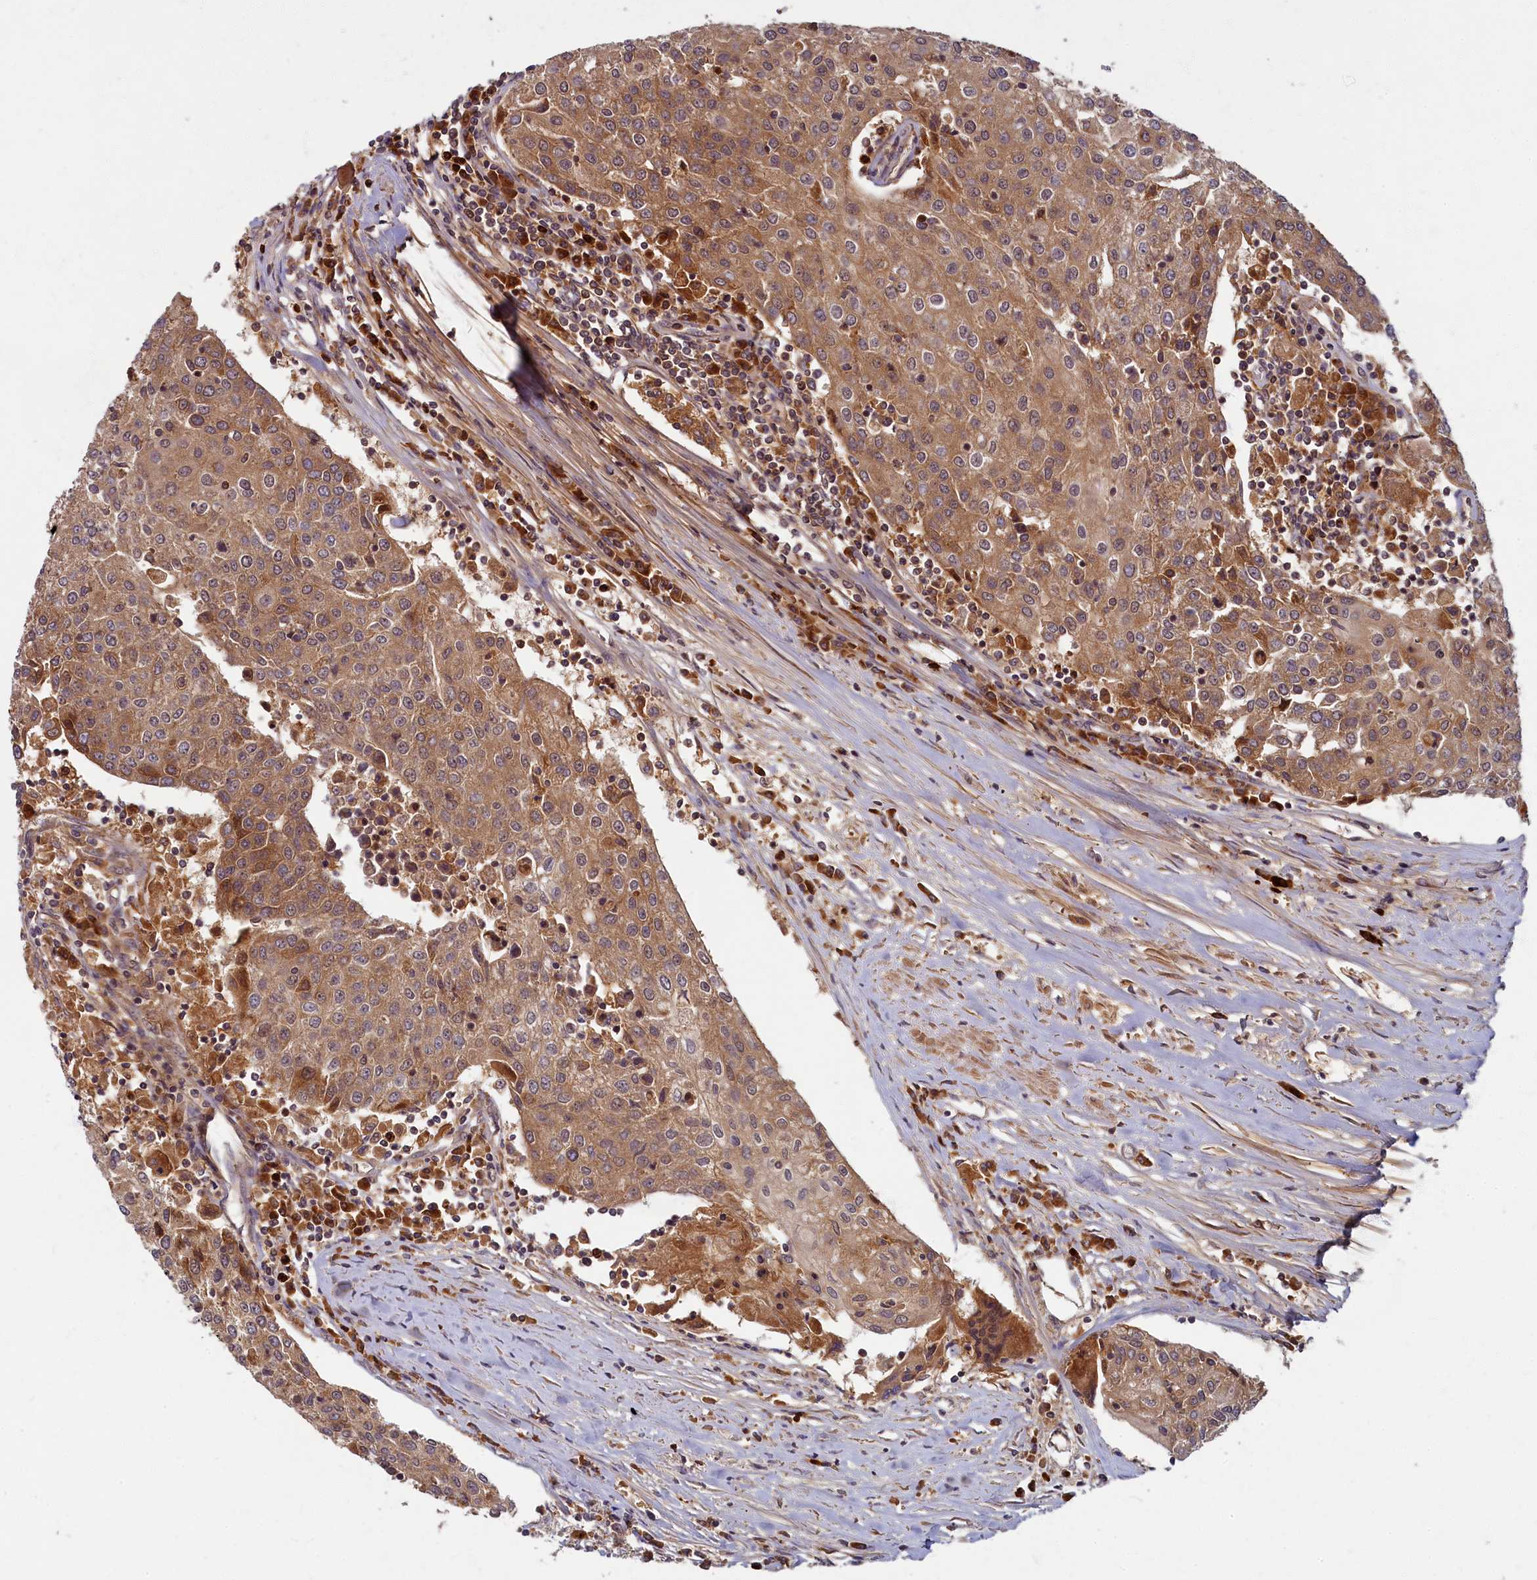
{"staining": {"intensity": "moderate", "quantity": ">75%", "location": "cytoplasmic/membranous"}, "tissue": "urothelial cancer", "cell_type": "Tumor cells", "image_type": "cancer", "snomed": [{"axis": "morphology", "description": "Urothelial carcinoma, High grade"}, {"axis": "topography", "description": "Urinary bladder"}], "caption": "Moderate cytoplasmic/membranous staining is appreciated in approximately >75% of tumor cells in high-grade urothelial carcinoma. The staining was performed using DAB, with brown indicating positive protein expression. Nuclei are stained blue with hematoxylin.", "gene": "BICD1", "patient": {"sex": "female", "age": 85}}